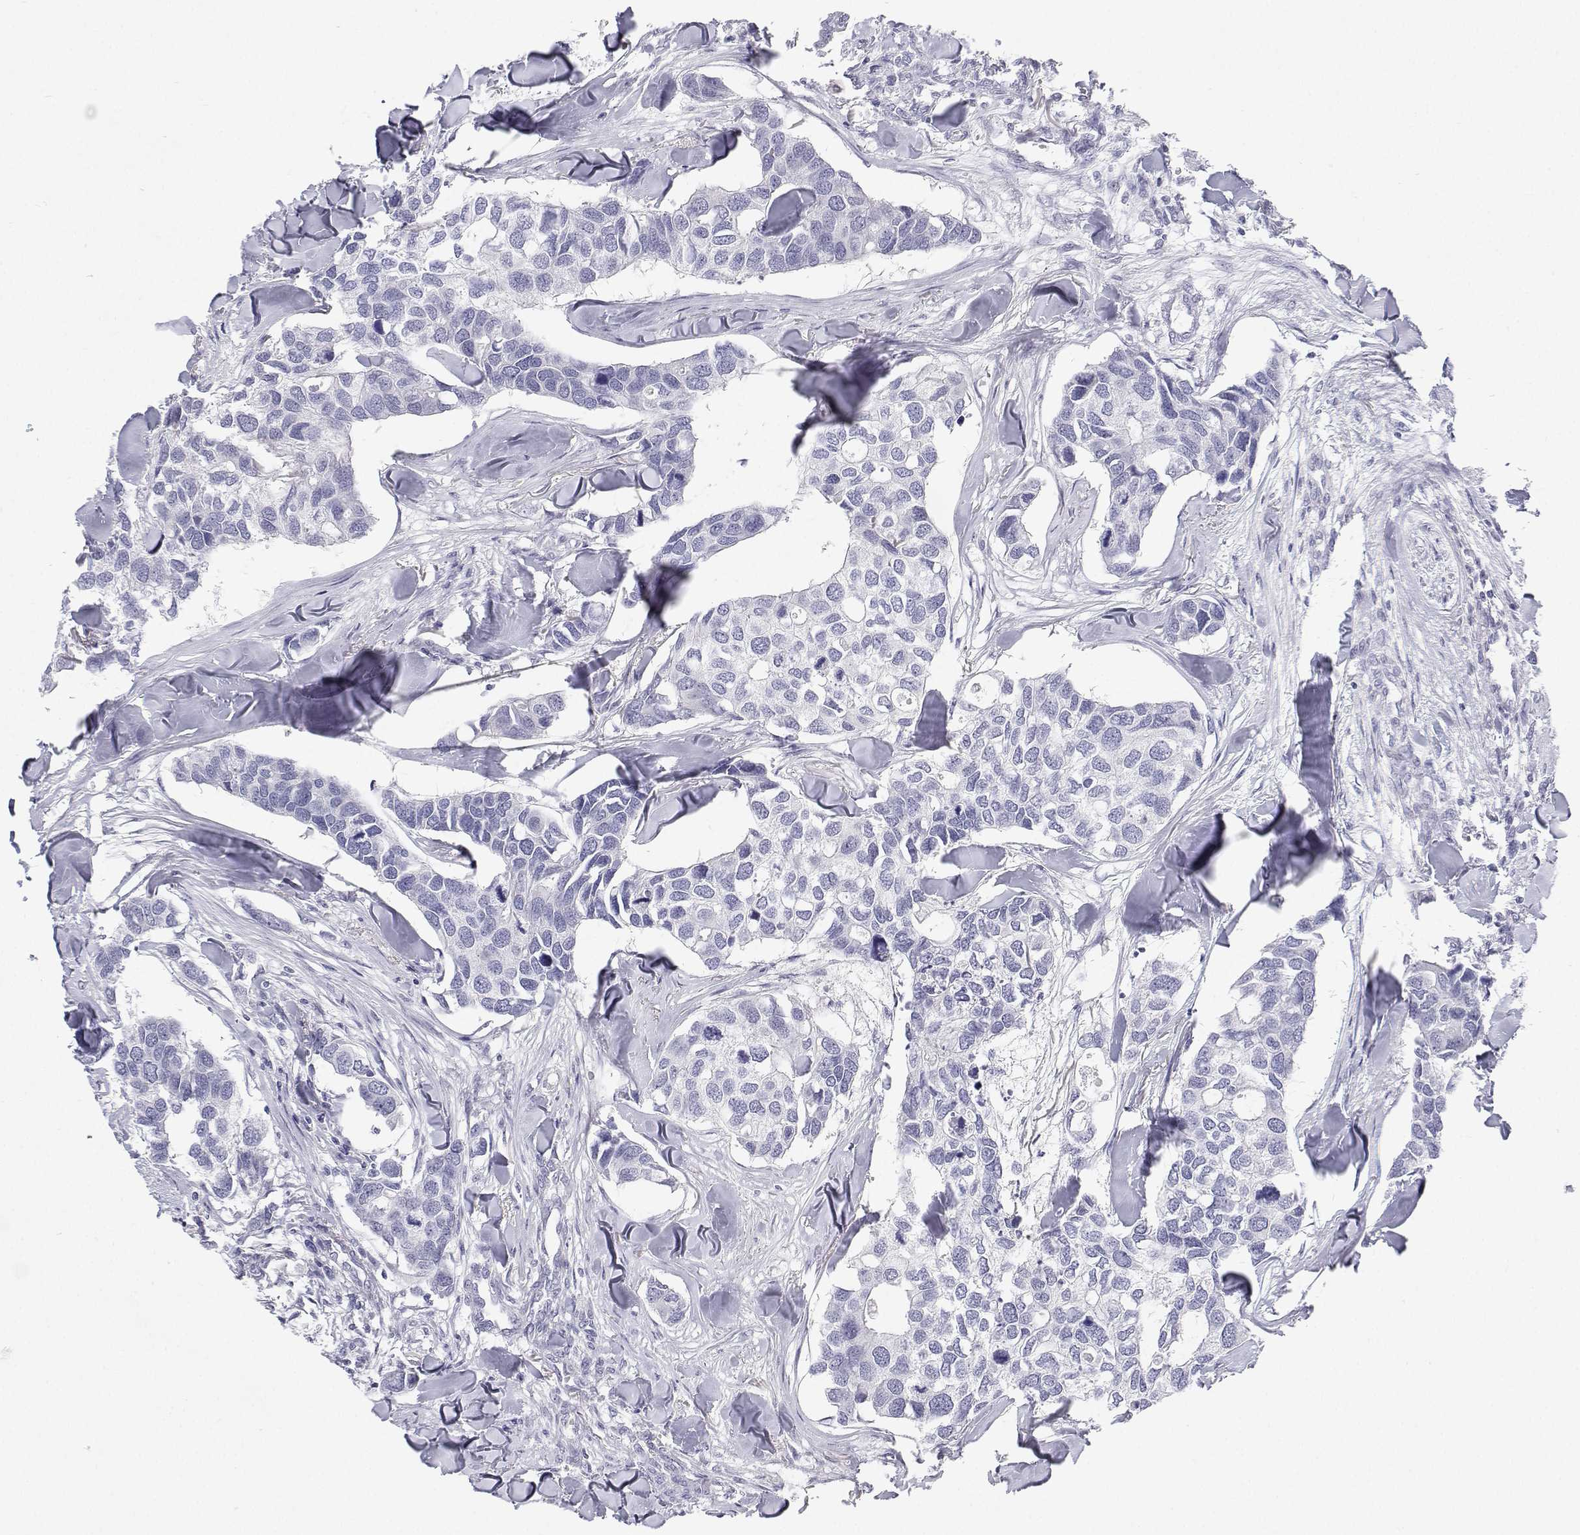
{"staining": {"intensity": "negative", "quantity": "none", "location": "none"}, "tissue": "breast cancer", "cell_type": "Tumor cells", "image_type": "cancer", "snomed": [{"axis": "morphology", "description": "Duct carcinoma"}, {"axis": "topography", "description": "Breast"}], "caption": "Immunohistochemistry image of breast cancer stained for a protein (brown), which demonstrates no staining in tumor cells.", "gene": "TTN", "patient": {"sex": "female", "age": 83}}